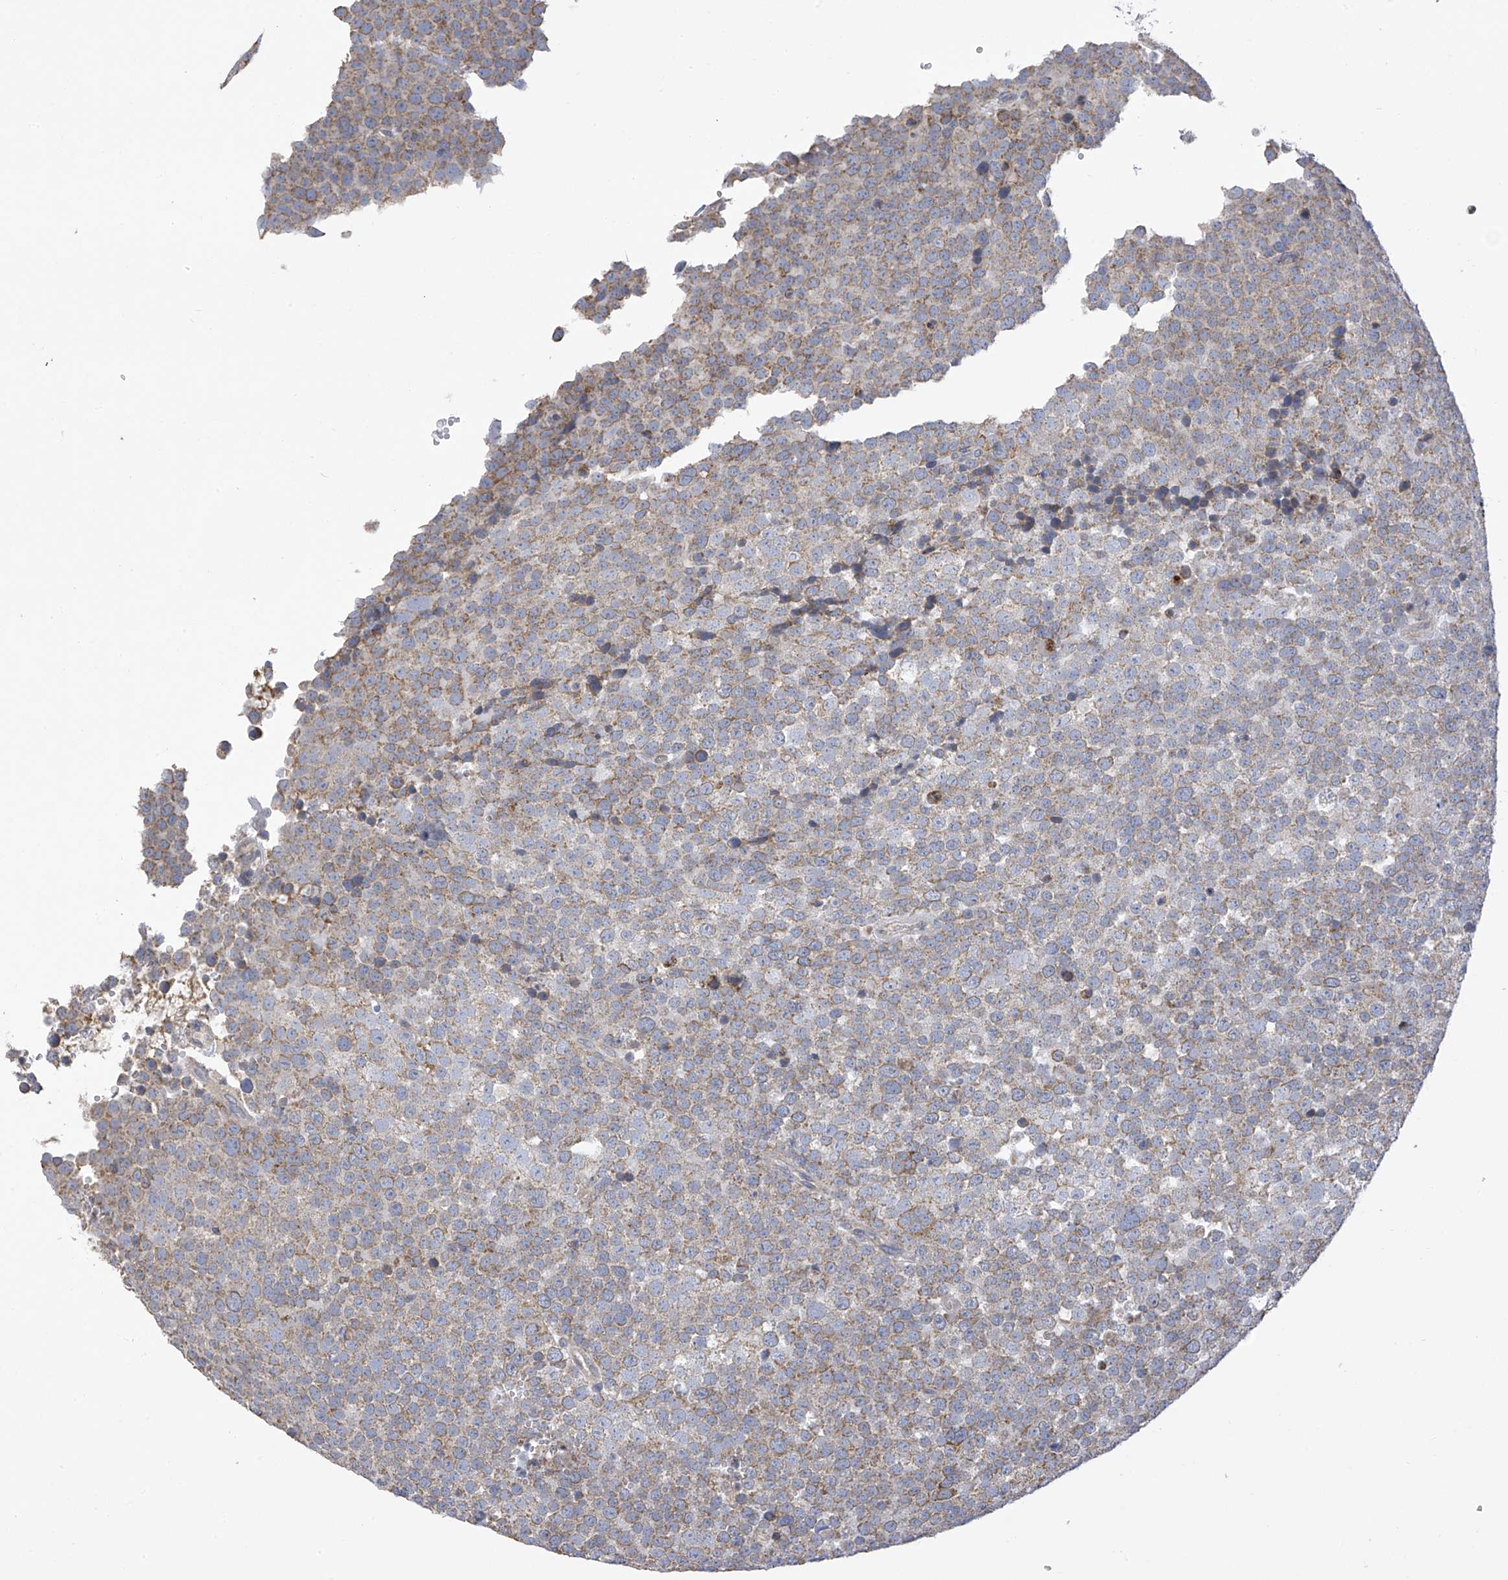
{"staining": {"intensity": "weak", "quantity": ">75%", "location": "cytoplasmic/membranous"}, "tissue": "testis cancer", "cell_type": "Tumor cells", "image_type": "cancer", "snomed": [{"axis": "morphology", "description": "Seminoma, NOS"}, {"axis": "topography", "description": "Testis"}], "caption": "A brown stain highlights weak cytoplasmic/membranous staining of a protein in seminoma (testis) tumor cells.", "gene": "SLCO4A1", "patient": {"sex": "male", "age": 71}}